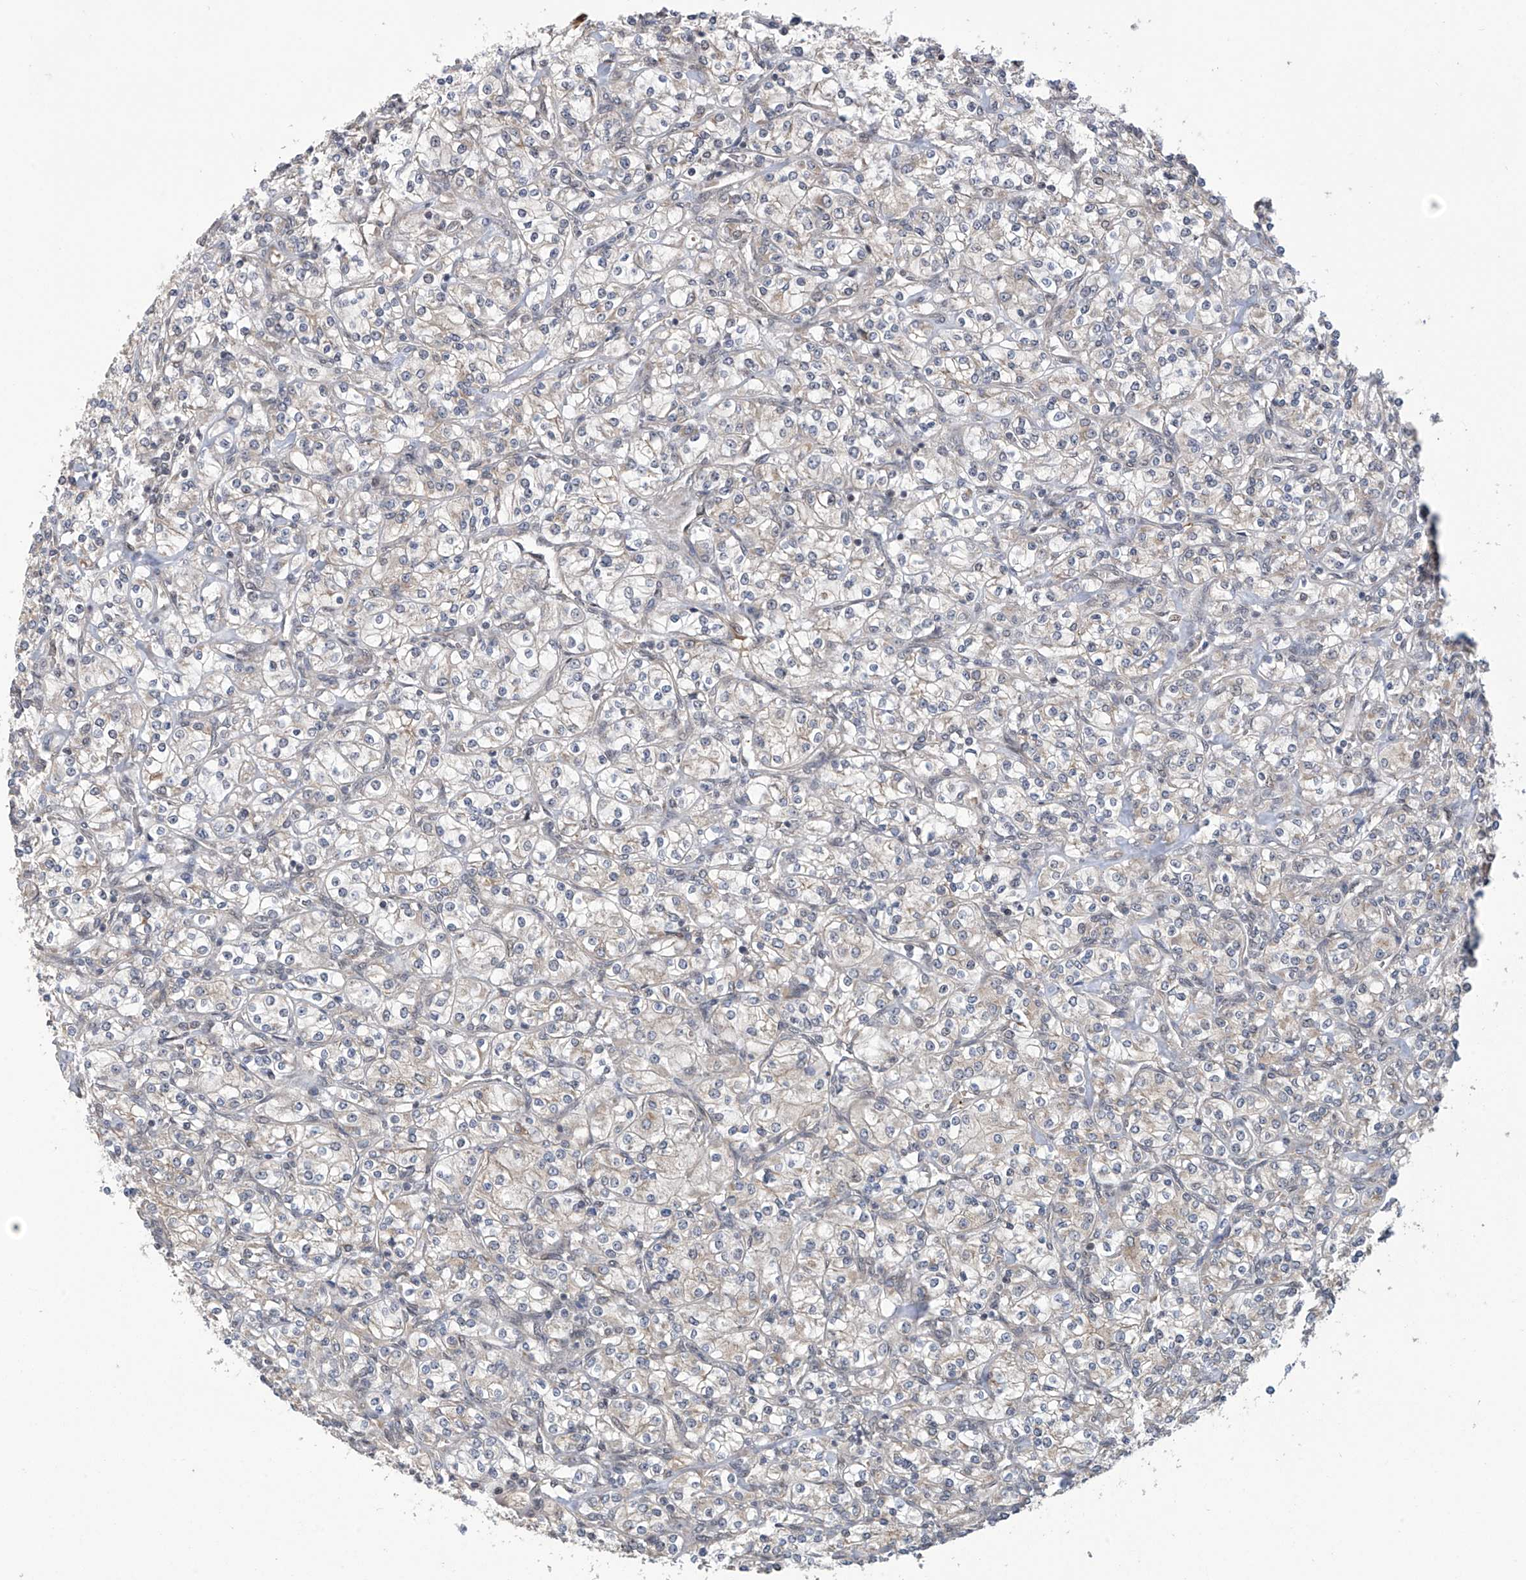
{"staining": {"intensity": "negative", "quantity": "none", "location": "none"}, "tissue": "renal cancer", "cell_type": "Tumor cells", "image_type": "cancer", "snomed": [{"axis": "morphology", "description": "Adenocarcinoma, NOS"}, {"axis": "topography", "description": "Kidney"}], "caption": "IHC photomicrograph of neoplastic tissue: adenocarcinoma (renal) stained with DAB (3,3'-diaminobenzidine) reveals no significant protein positivity in tumor cells.", "gene": "ABHD13", "patient": {"sex": "male", "age": 77}}